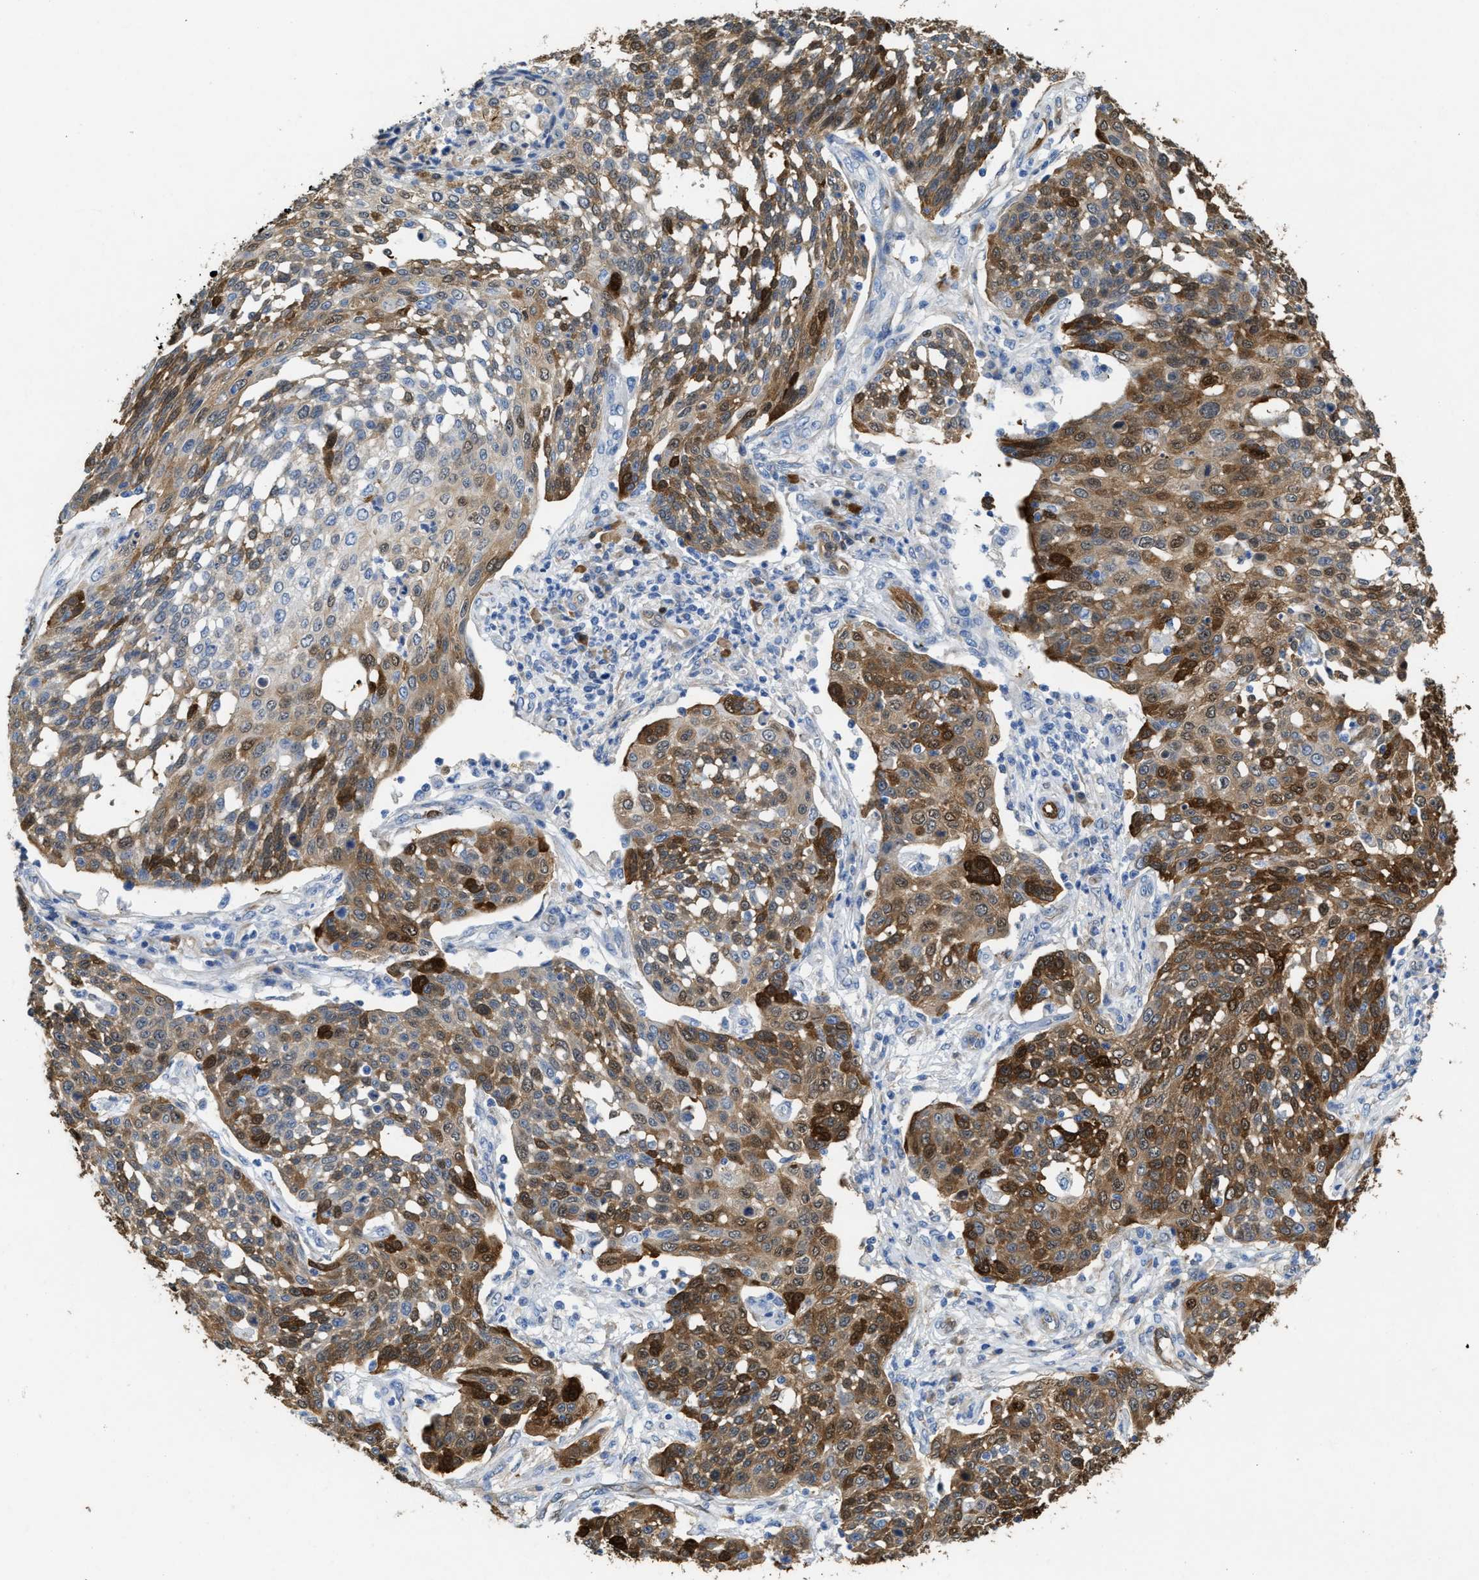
{"staining": {"intensity": "strong", "quantity": "25%-75%", "location": "cytoplasmic/membranous"}, "tissue": "cervical cancer", "cell_type": "Tumor cells", "image_type": "cancer", "snomed": [{"axis": "morphology", "description": "Squamous cell carcinoma, NOS"}, {"axis": "topography", "description": "Cervix"}], "caption": "Immunohistochemistry photomicrograph of neoplastic tissue: human squamous cell carcinoma (cervical) stained using IHC exhibits high levels of strong protein expression localized specifically in the cytoplasmic/membranous of tumor cells, appearing as a cytoplasmic/membranous brown color.", "gene": "ASS1", "patient": {"sex": "female", "age": 34}}